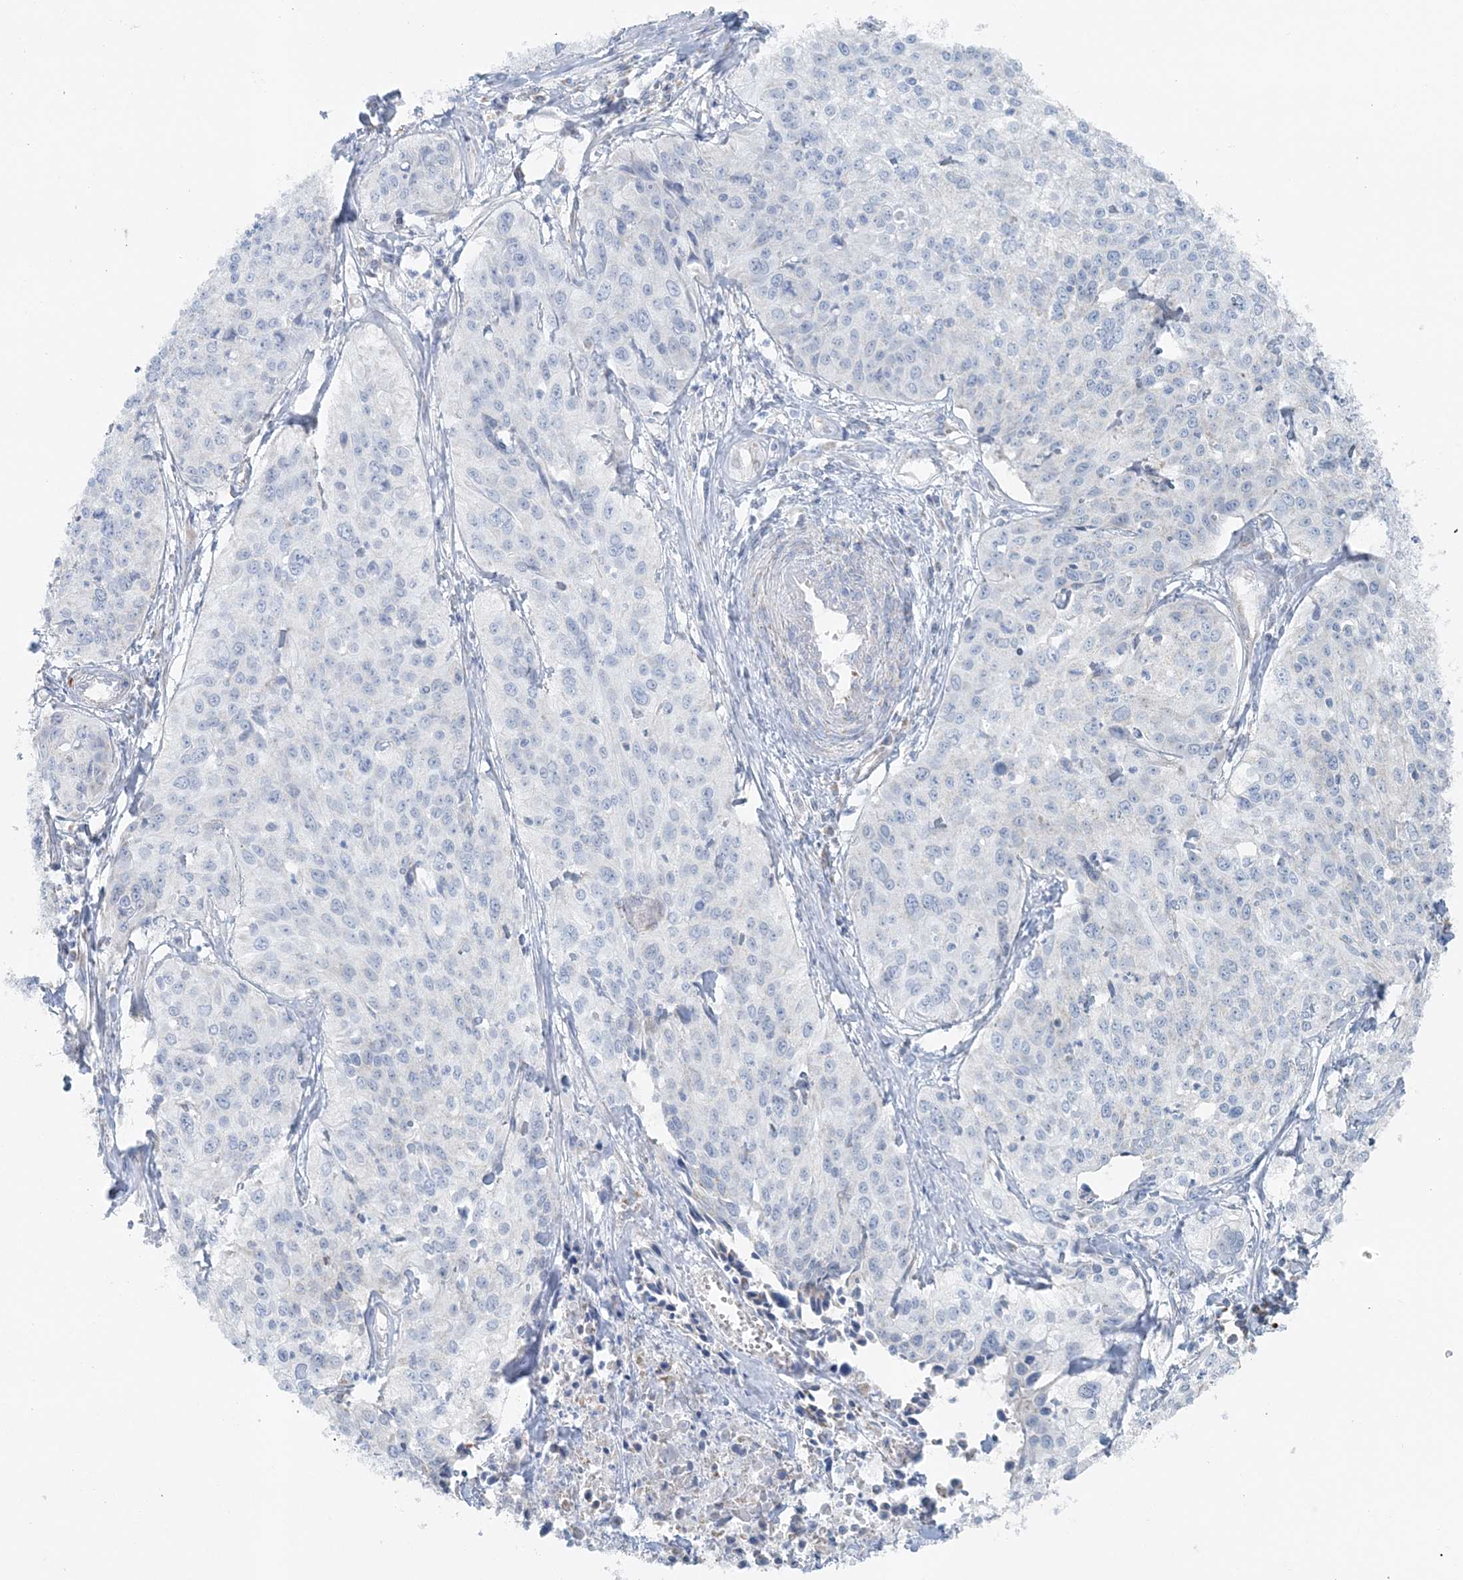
{"staining": {"intensity": "negative", "quantity": "none", "location": "none"}, "tissue": "cervical cancer", "cell_type": "Tumor cells", "image_type": "cancer", "snomed": [{"axis": "morphology", "description": "Squamous cell carcinoma, NOS"}, {"axis": "topography", "description": "Cervix"}], "caption": "High magnification brightfield microscopy of squamous cell carcinoma (cervical) stained with DAB (brown) and counterstained with hematoxylin (blue): tumor cells show no significant expression. Brightfield microscopy of IHC stained with DAB (brown) and hematoxylin (blue), captured at high magnification.", "gene": "PCCB", "patient": {"sex": "female", "age": 31}}